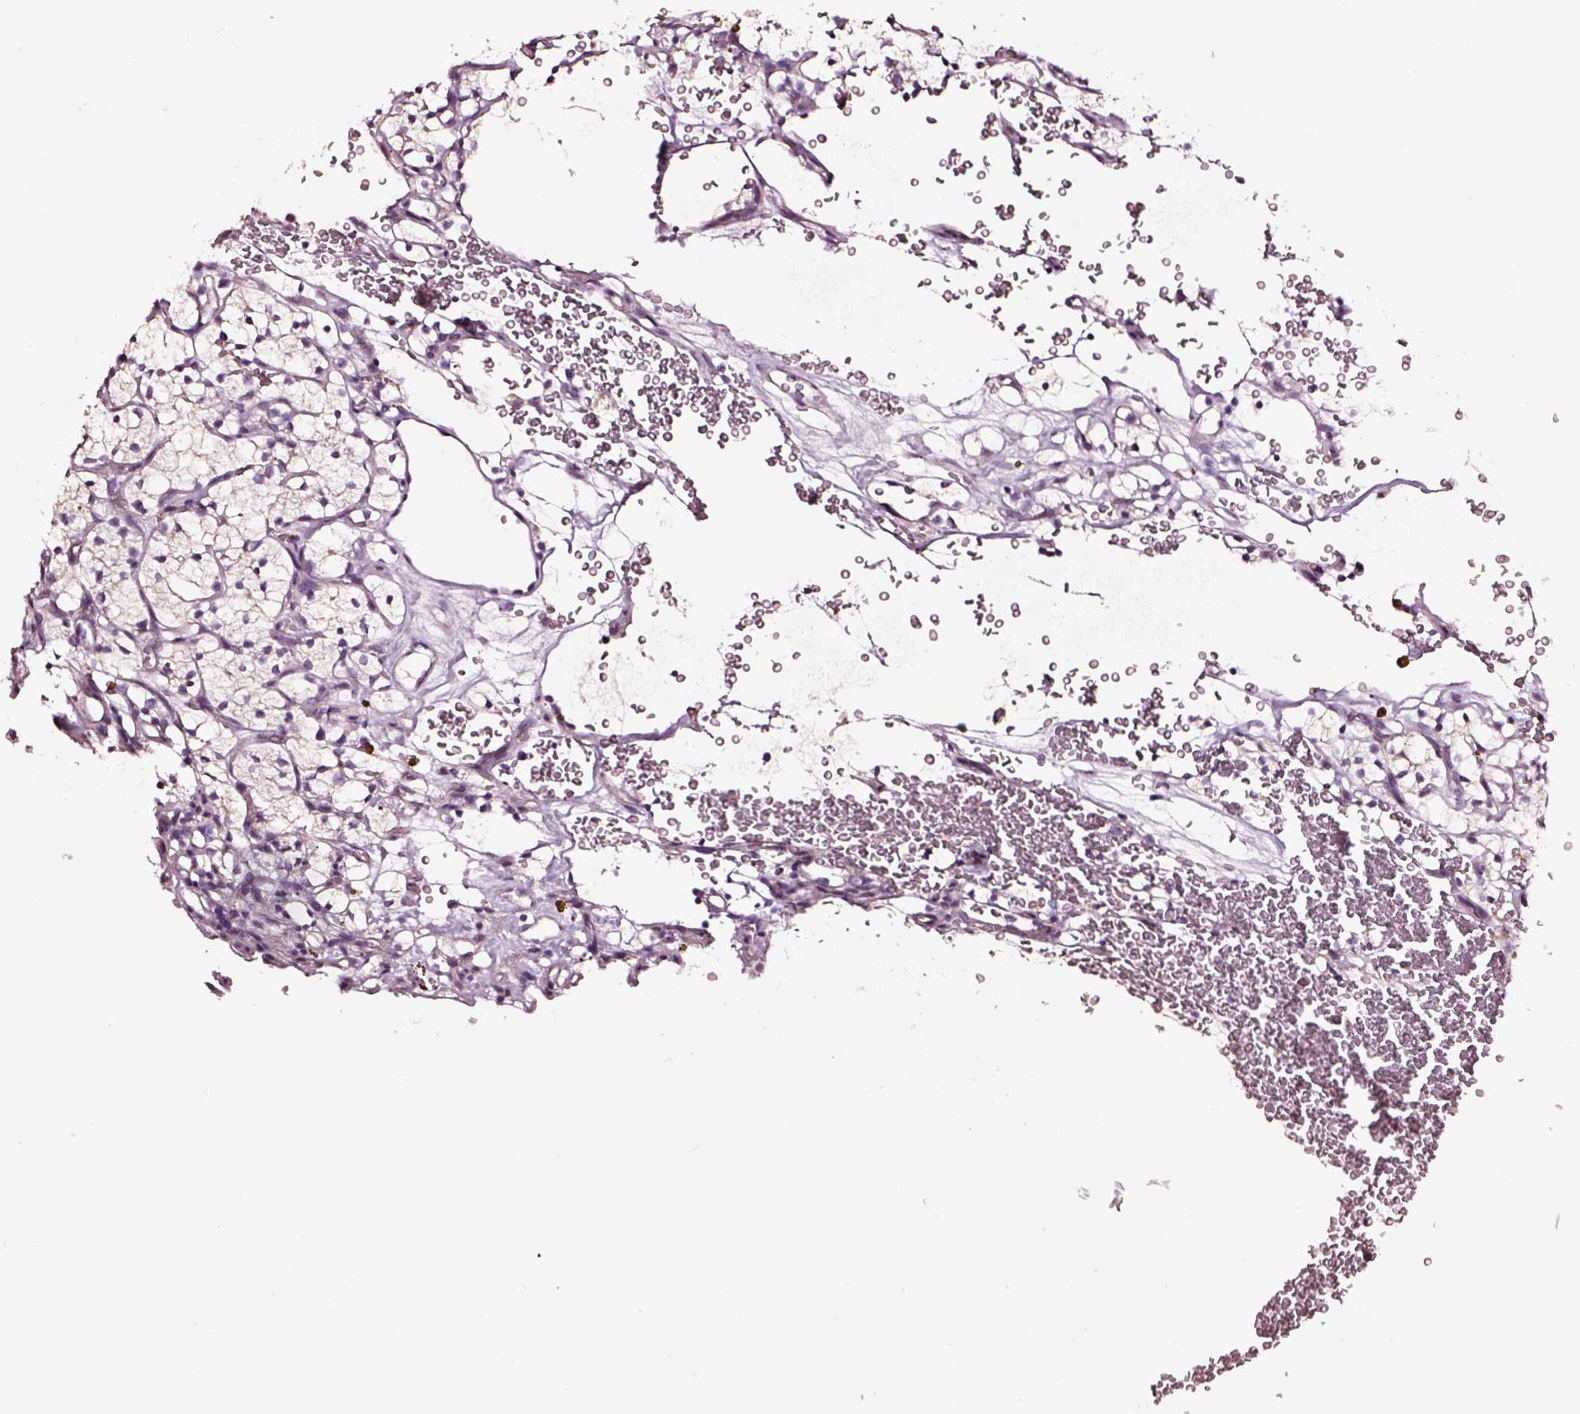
{"staining": {"intensity": "negative", "quantity": "none", "location": "none"}, "tissue": "renal cancer", "cell_type": "Tumor cells", "image_type": "cancer", "snomed": [{"axis": "morphology", "description": "Adenocarcinoma, NOS"}, {"axis": "topography", "description": "Kidney"}], "caption": "Adenocarcinoma (renal) stained for a protein using immunohistochemistry (IHC) demonstrates no staining tumor cells.", "gene": "AADAT", "patient": {"sex": "female", "age": 64}}